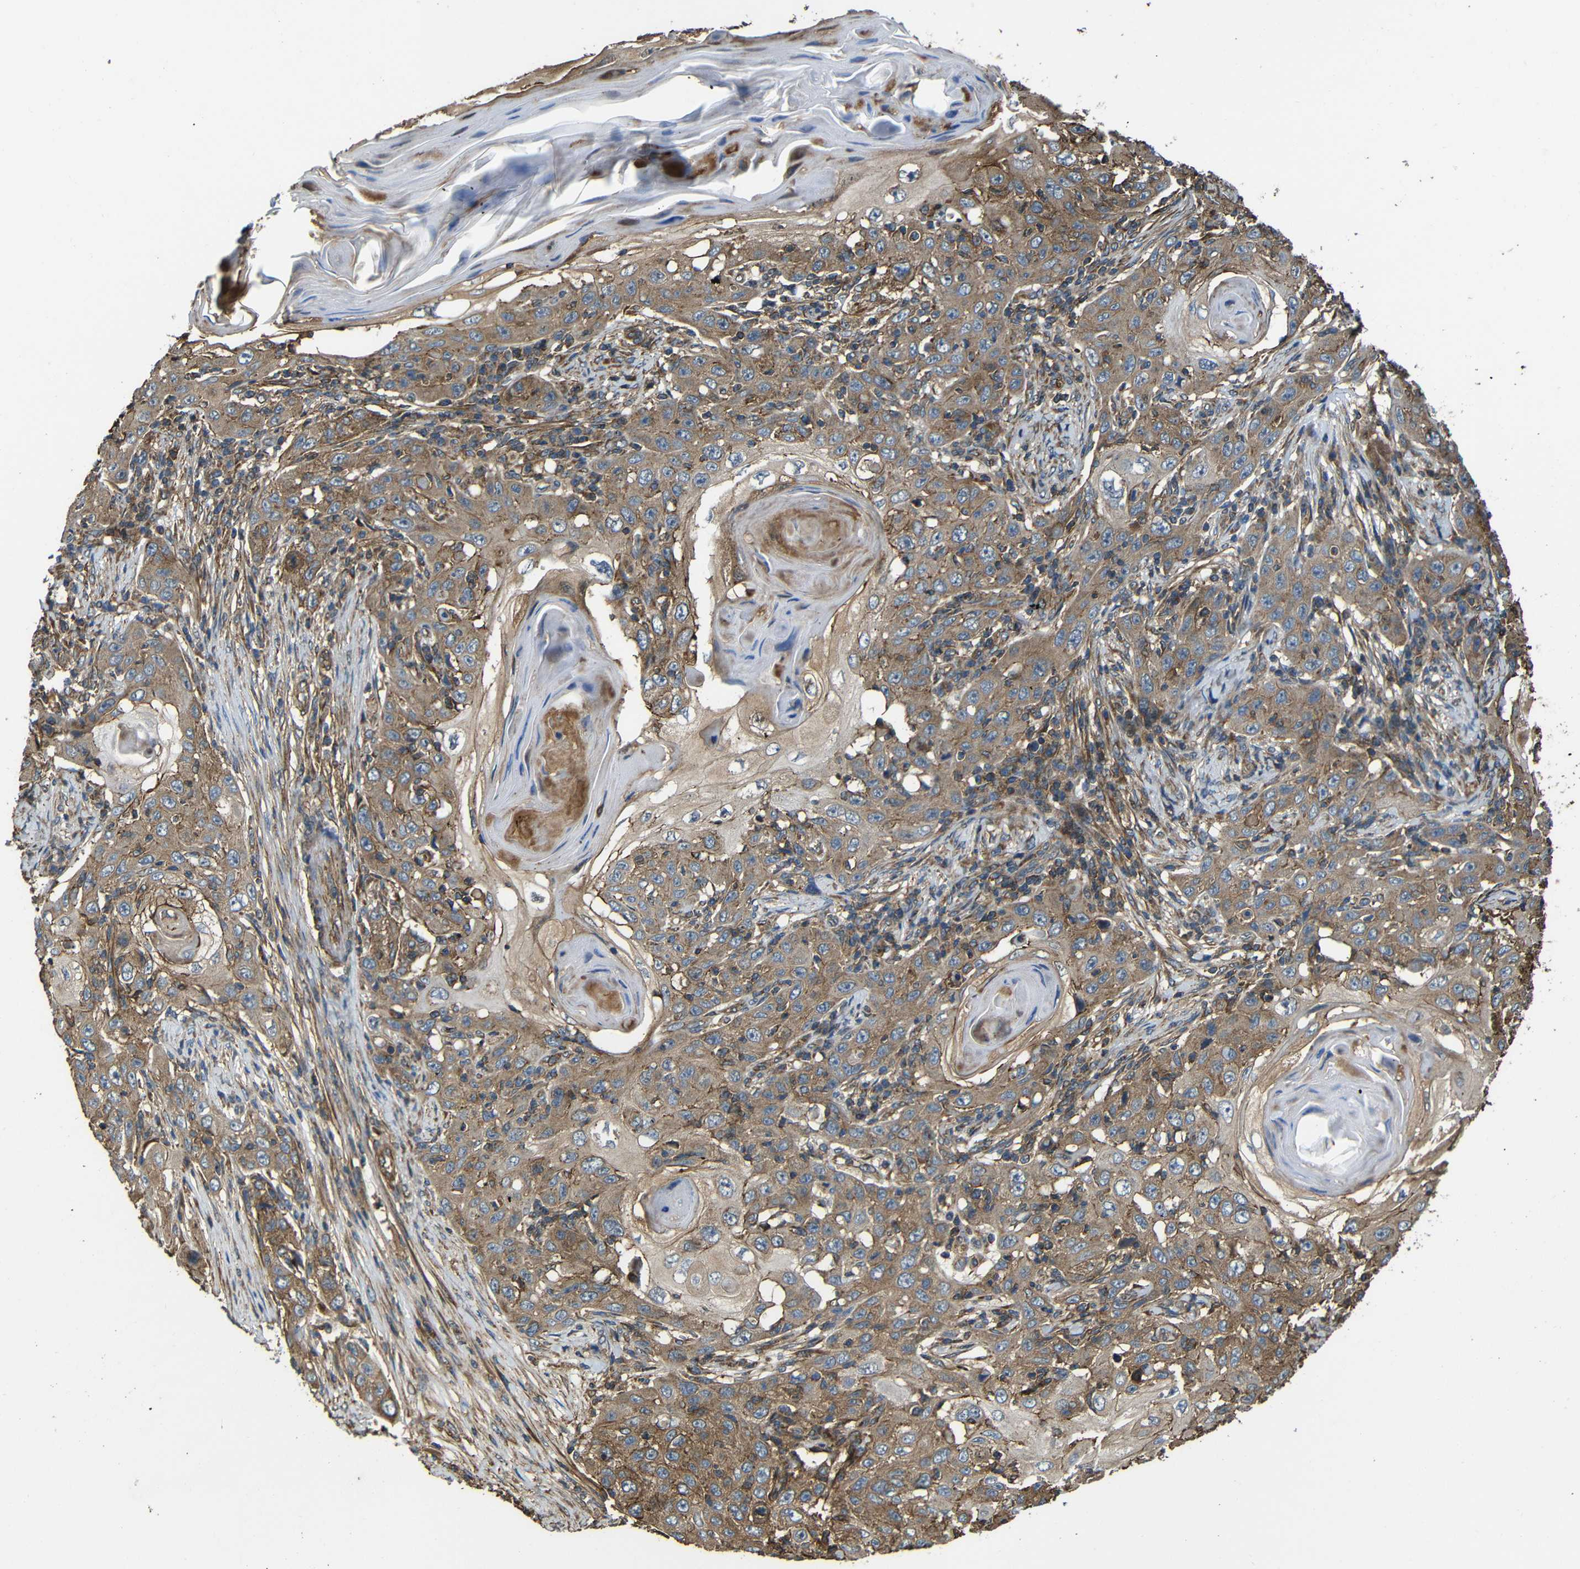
{"staining": {"intensity": "moderate", "quantity": ">75%", "location": "cytoplasmic/membranous"}, "tissue": "skin cancer", "cell_type": "Tumor cells", "image_type": "cancer", "snomed": [{"axis": "morphology", "description": "Squamous cell carcinoma, NOS"}, {"axis": "topography", "description": "Skin"}], "caption": "Approximately >75% of tumor cells in human squamous cell carcinoma (skin) demonstrate moderate cytoplasmic/membranous protein expression as visualized by brown immunohistochemical staining.", "gene": "PTCH1", "patient": {"sex": "female", "age": 88}}